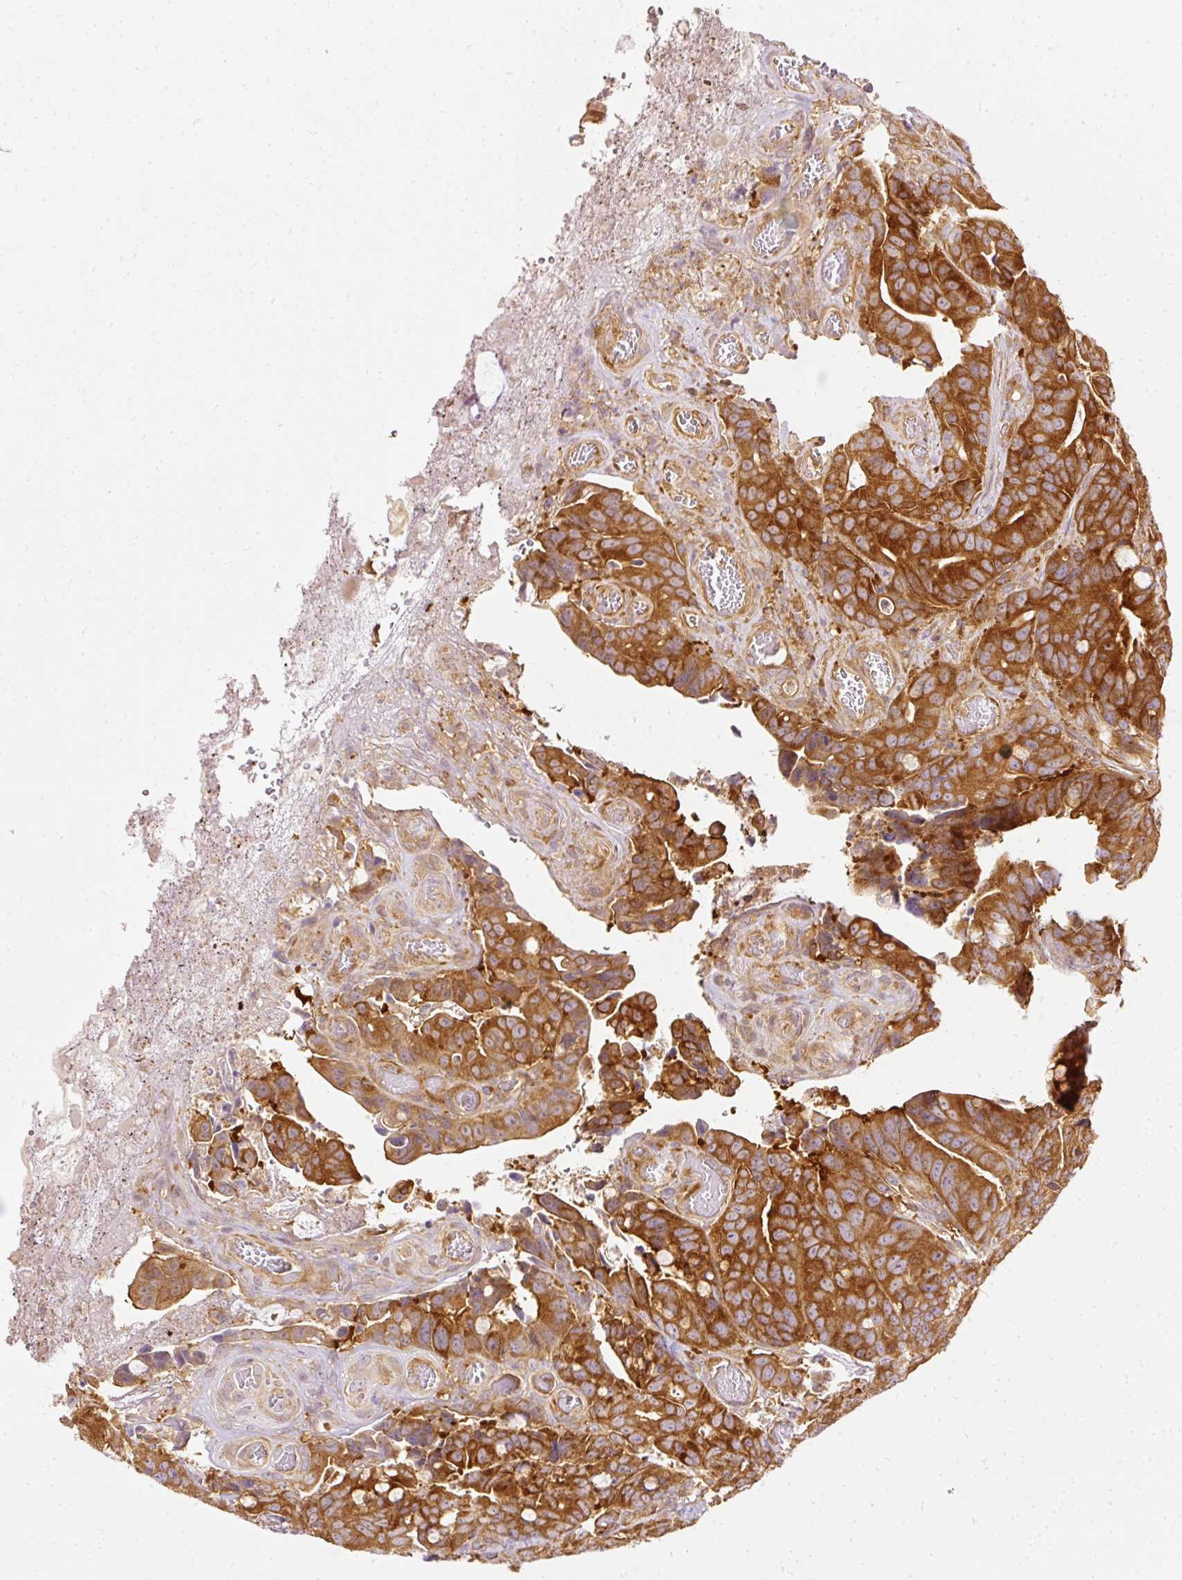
{"staining": {"intensity": "strong", "quantity": ">75%", "location": "cytoplasmic/membranous"}, "tissue": "colorectal cancer", "cell_type": "Tumor cells", "image_type": "cancer", "snomed": [{"axis": "morphology", "description": "Adenocarcinoma, NOS"}, {"axis": "topography", "description": "Colon"}], "caption": "A photomicrograph of human adenocarcinoma (colorectal) stained for a protein displays strong cytoplasmic/membranous brown staining in tumor cells.", "gene": "ARMH3", "patient": {"sex": "female", "age": 82}}